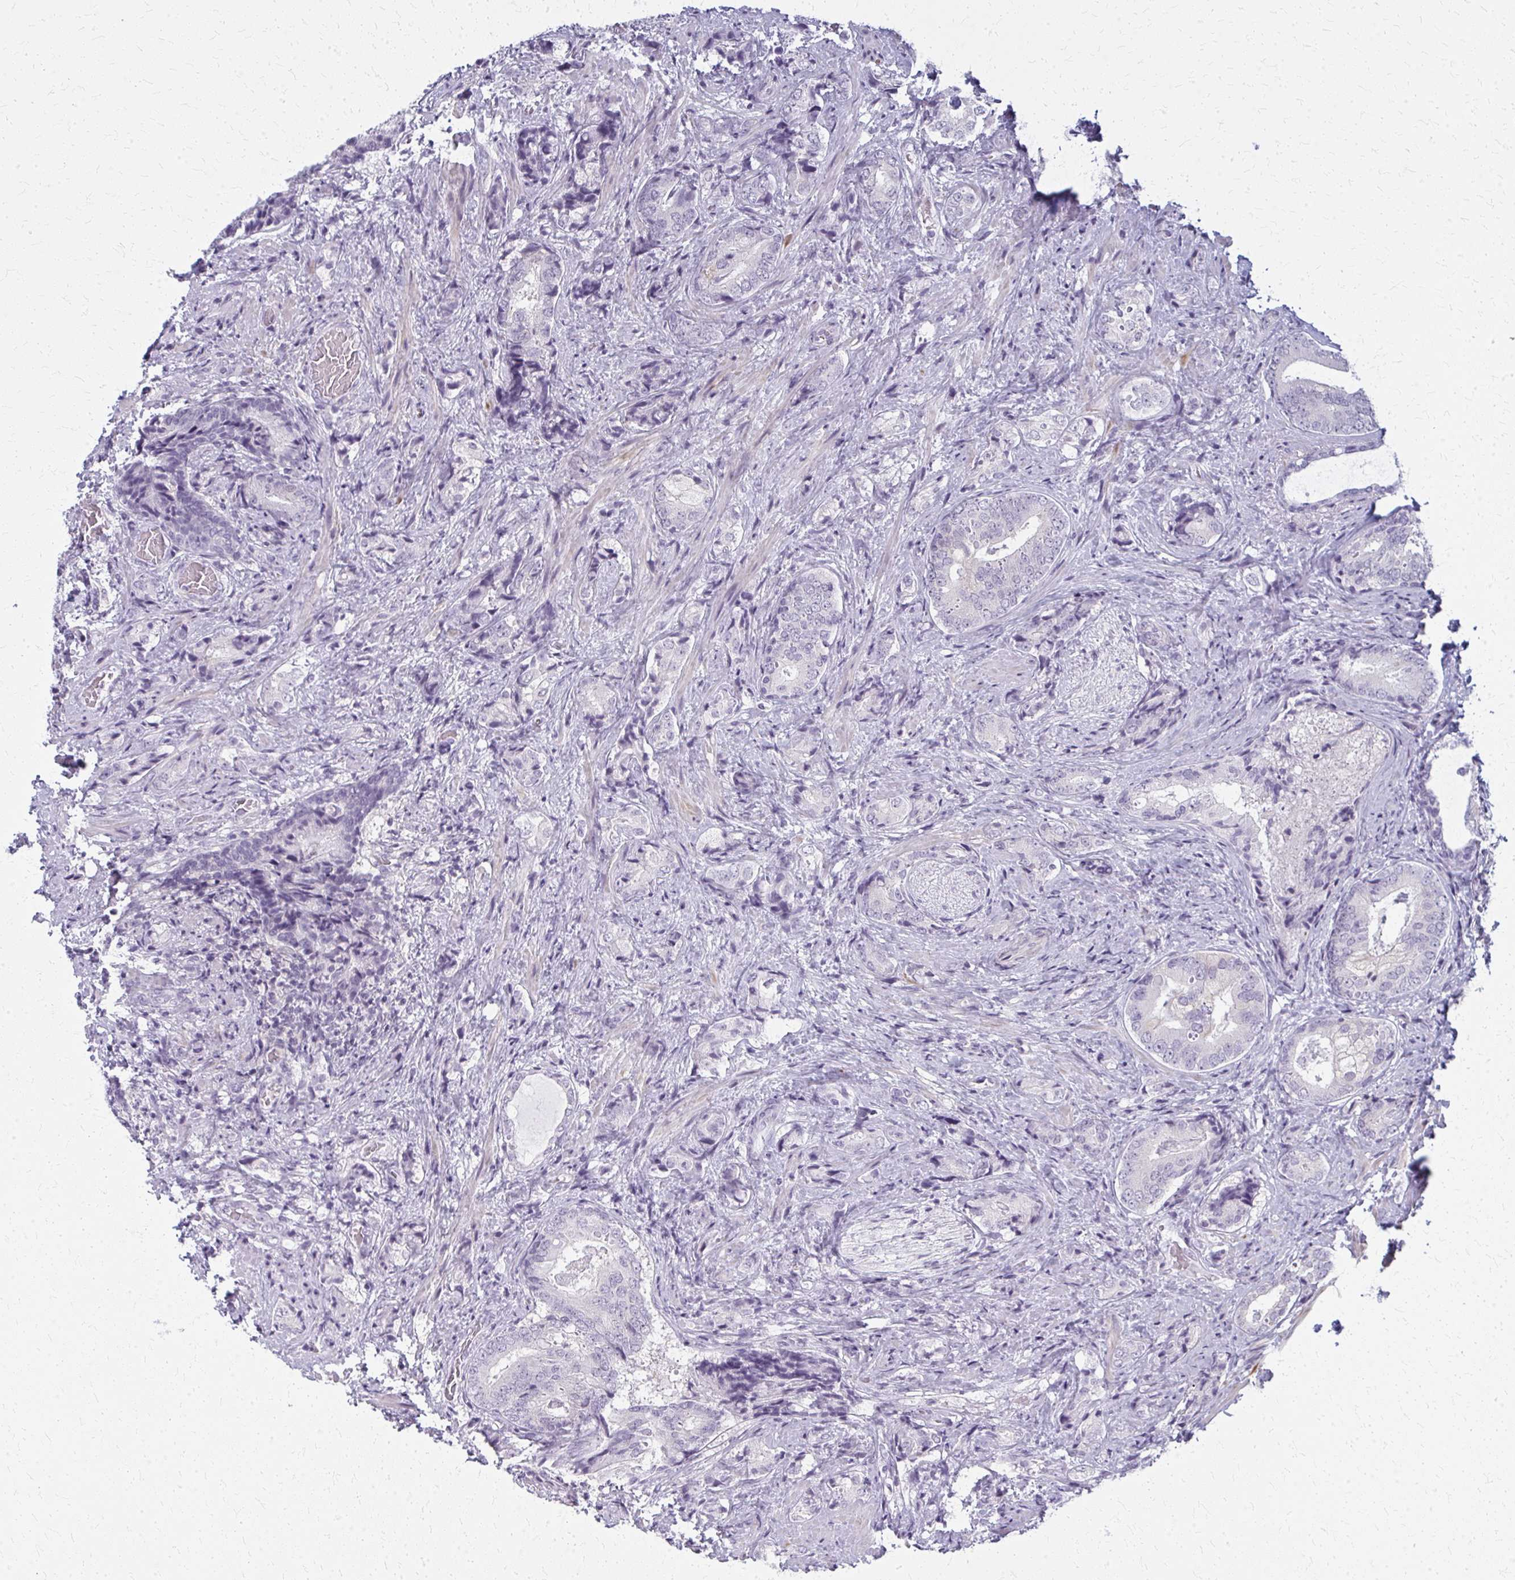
{"staining": {"intensity": "negative", "quantity": "none", "location": "none"}, "tissue": "prostate cancer", "cell_type": "Tumor cells", "image_type": "cancer", "snomed": [{"axis": "morphology", "description": "Adenocarcinoma, High grade"}, {"axis": "topography", "description": "Prostate"}], "caption": "Immunohistochemistry (IHC) of high-grade adenocarcinoma (prostate) exhibits no staining in tumor cells.", "gene": "CASQ2", "patient": {"sex": "male", "age": 62}}